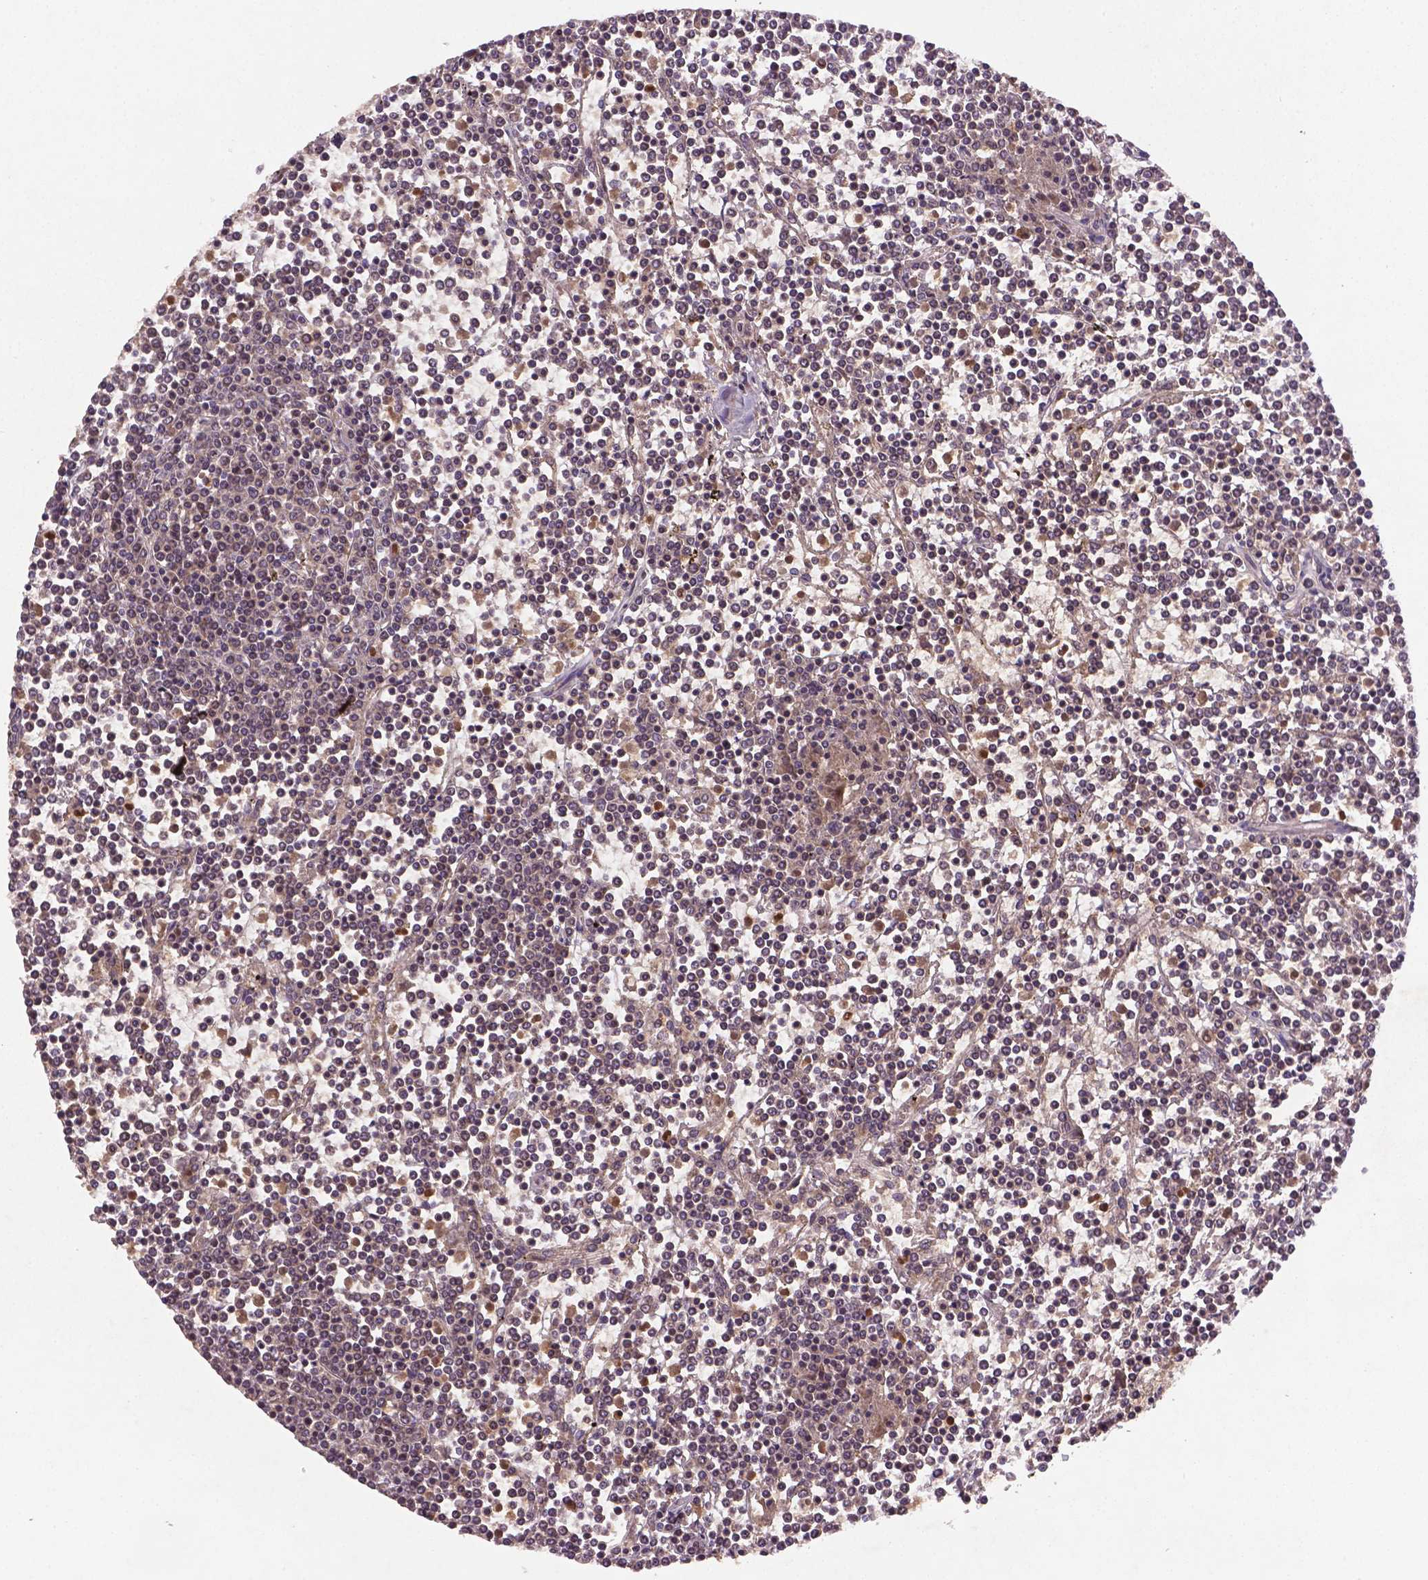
{"staining": {"intensity": "negative", "quantity": "none", "location": "none"}, "tissue": "lymphoma", "cell_type": "Tumor cells", "image_type": "cancer", "snomed": [{"axis": "morphology", "description": "Malignant lymphoma, non-Hodgkin's type, Low grade"}, {"axis": "topography", "description": "Spleen"}], "caption": "Tumor cells are negative for brown protein staining in low-grade malignant lymphoma, non-Hodgkin's type. The staining is performed using DAB brown chromogen with nuclei counter-stained in using hematoxylin.", "gene": "NIPAL2", "patient": {"sex": "female", "age": 19}}